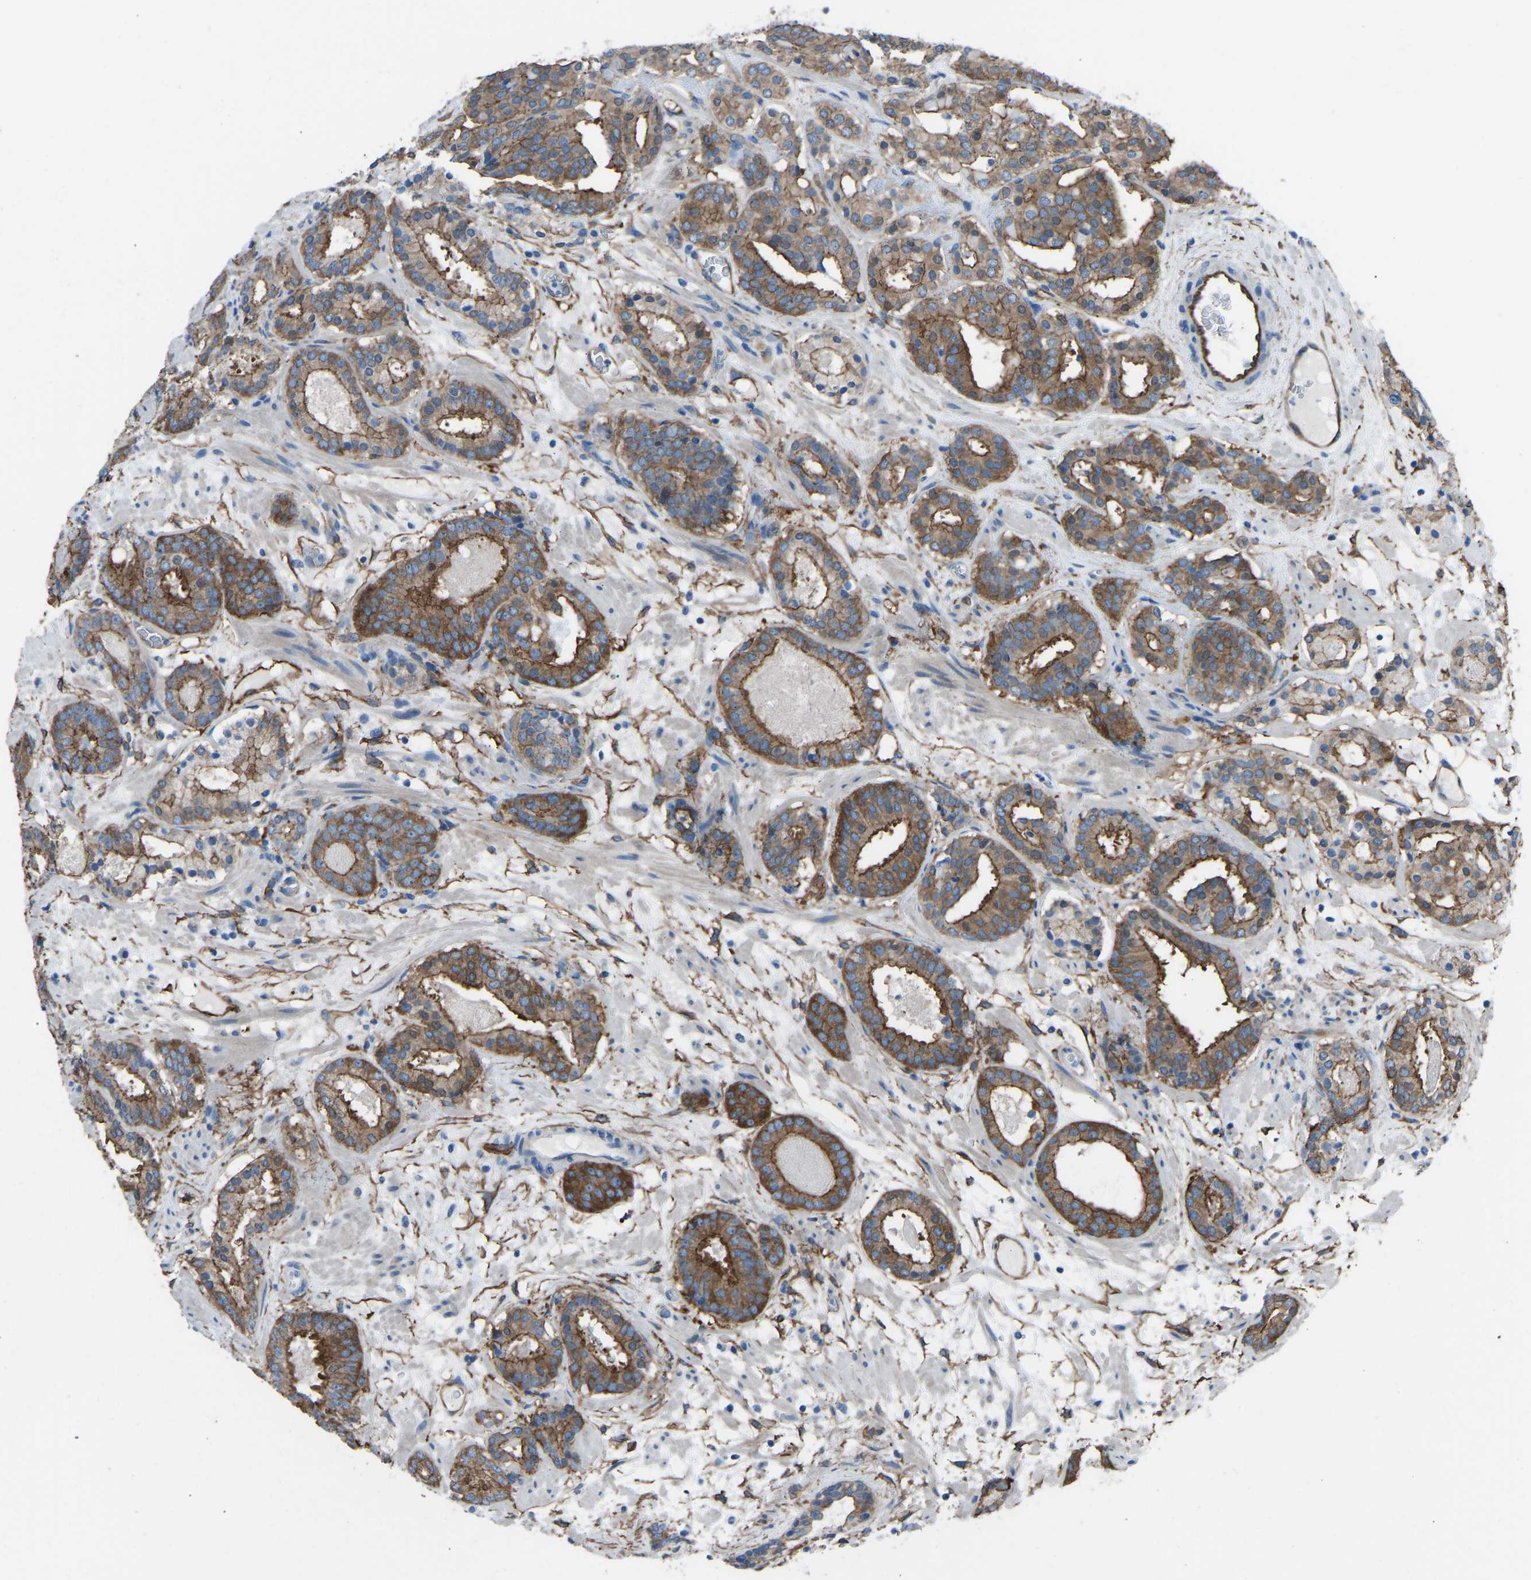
{"staining": {"intensity": "moderate", "quantity": ">75%", "location": "cytoplasmic/membranous"}, "tissue": "prostate cancer", "cell_type": "Tumor cells", "image_type": "cancer", "snomed": [{"axis": "morphology", "description": "Adenocarcinoma, Low grade"}, {"axis": "topography", "description": "Prostate"}], "caption": "Human prostate cancer stained with a brown dye shows moderate cytoplasmic/membranous positive expression in about >75% of tumor cells.", "gene": "MYH10", "patient": {"sex": "male", "age": 69}}